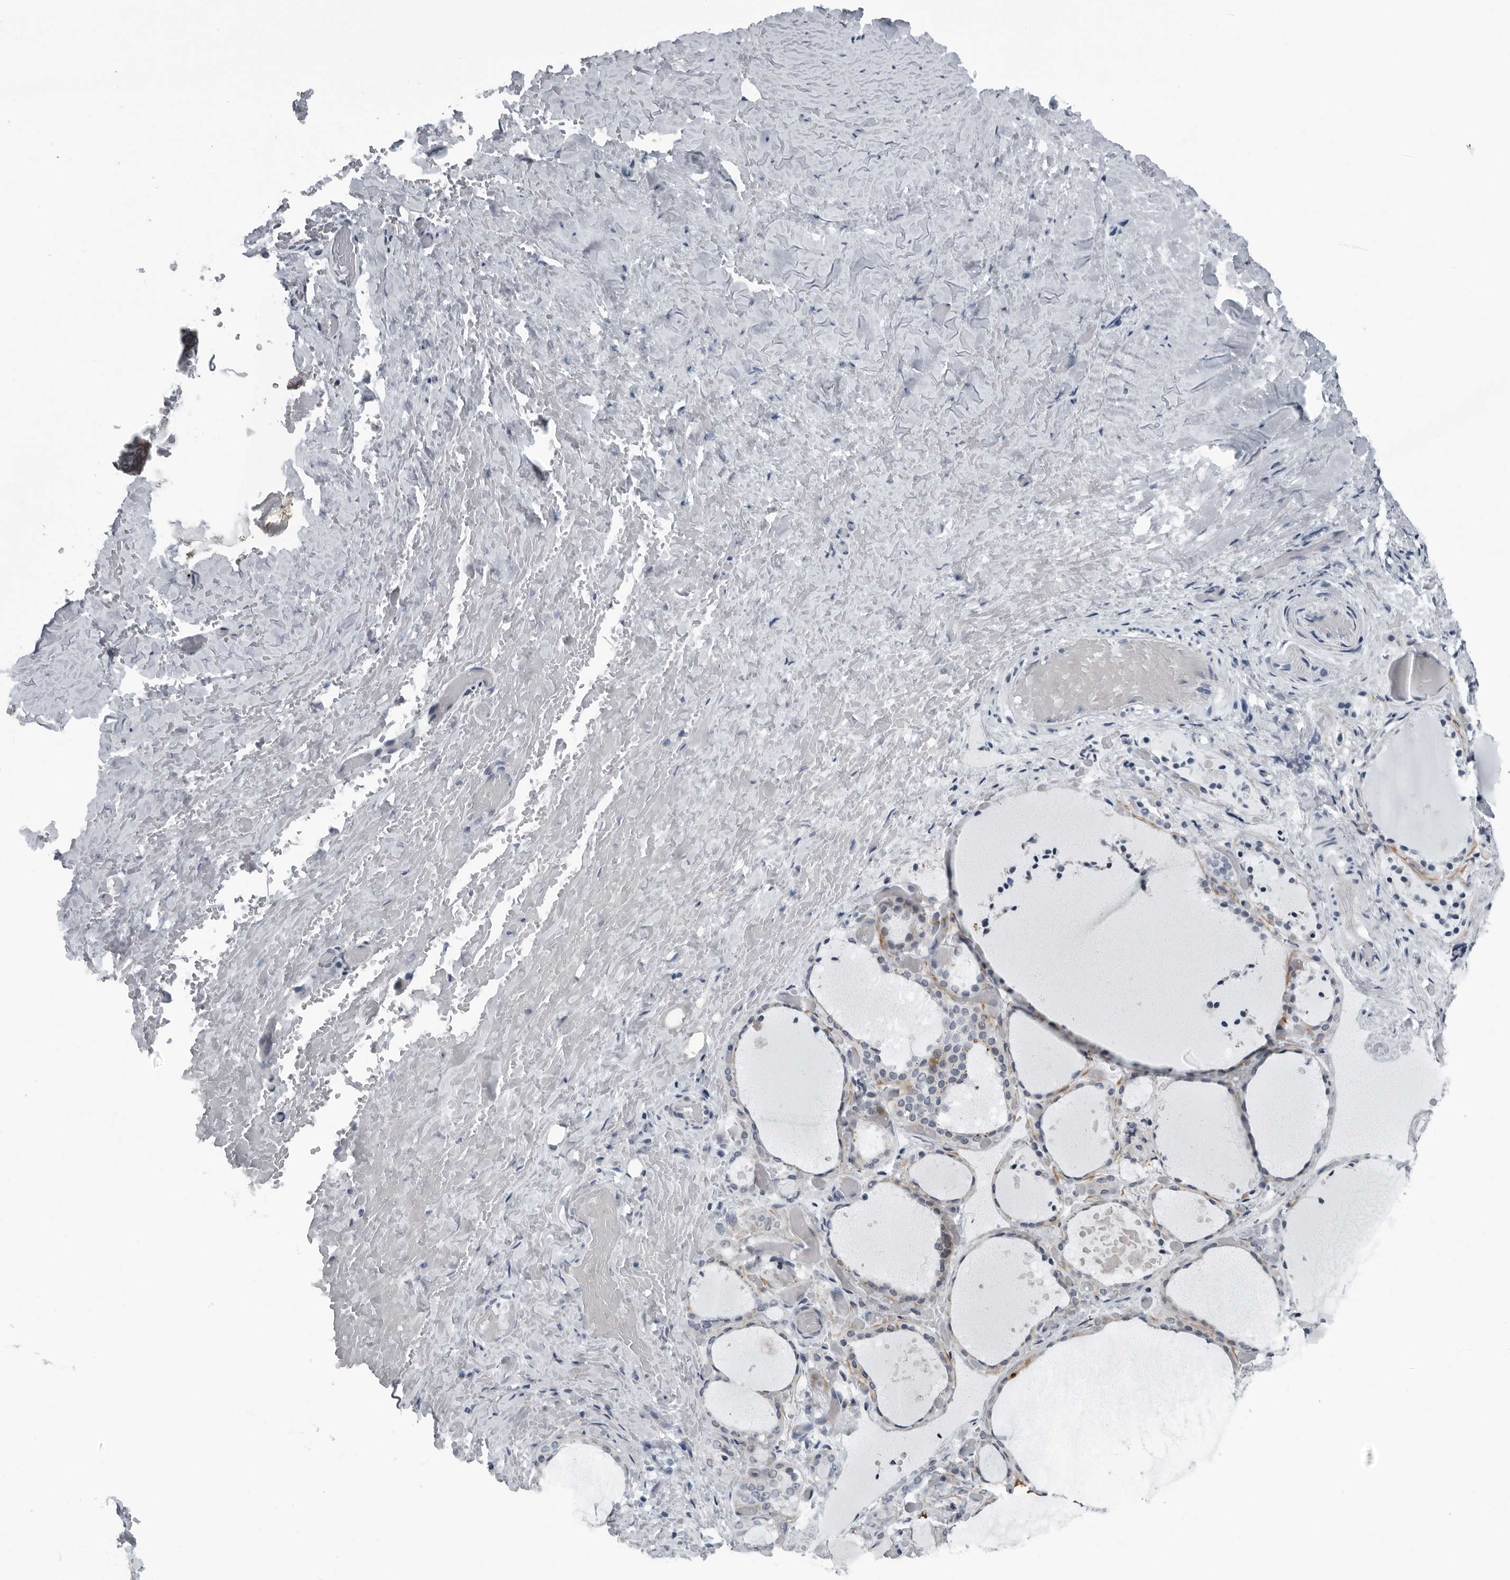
{"staining": {"intensity": "moderate", "quantity": "<25%", "location": "cytoplasmic/membranous"}, "tissue": "thyroid gland", "cell_type": "Glandular cells", "image_type": "normal", "snomed": [{"axis": "morphology", "description": "Normal tissue, NOS"}, {"axis": "topography", "description": "Thyroid gland"}], "caption": "An IHC histopathology image of unremarkable tissue is shown. Protein staining in brown highlights moderate cytoplasmic/membranous positivity in thyroid gland within glandular cells.", "gene": "PDCD11", "patient": {"sex": "female", "age": 44}}